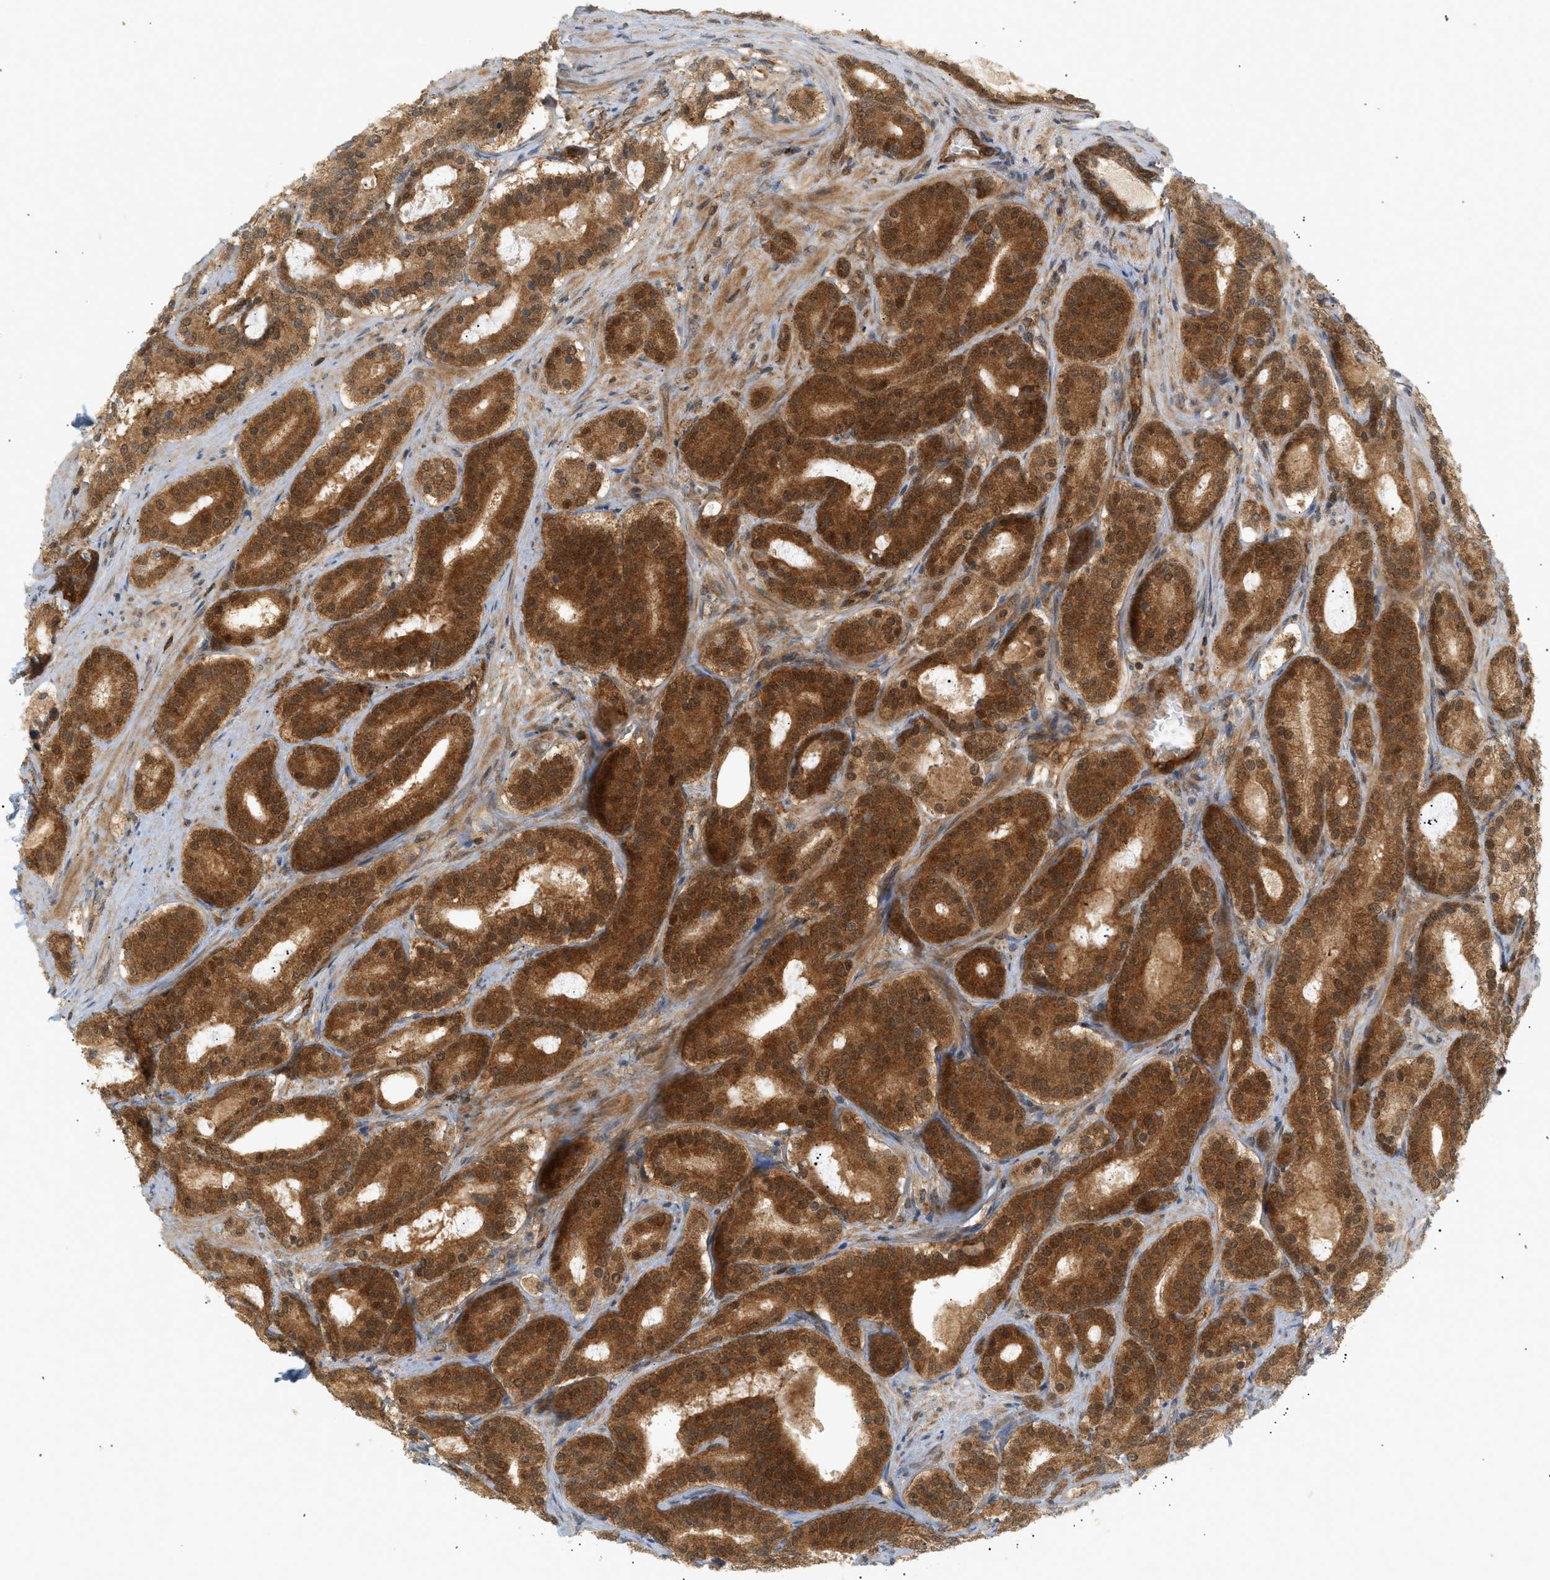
{"staining": {"intensity": "strong", "quantity": ">75%", "location": "cytoplasmic/membranous,nuclear"}, "tissue": "prostate cancer", "cell_type": "Tumor cells", "image_type": "cancer", "snomed": [{"axis": "morphology", "description": "Adenocarcinoma, High grade"}, {"axis": "topography", "description": "Prostate"}], "caption": "Immunohistochemistry micrograph of prostate cancer (high-grade adenocarcinoma) stained for a protein (brown), which exhibits high levels of strong cytoplasmic/membranous and nuclear positivity in approximately >75% of tumor cells.", "gene": "SHC1", "patient": {"sex": "male", "age": 60}}